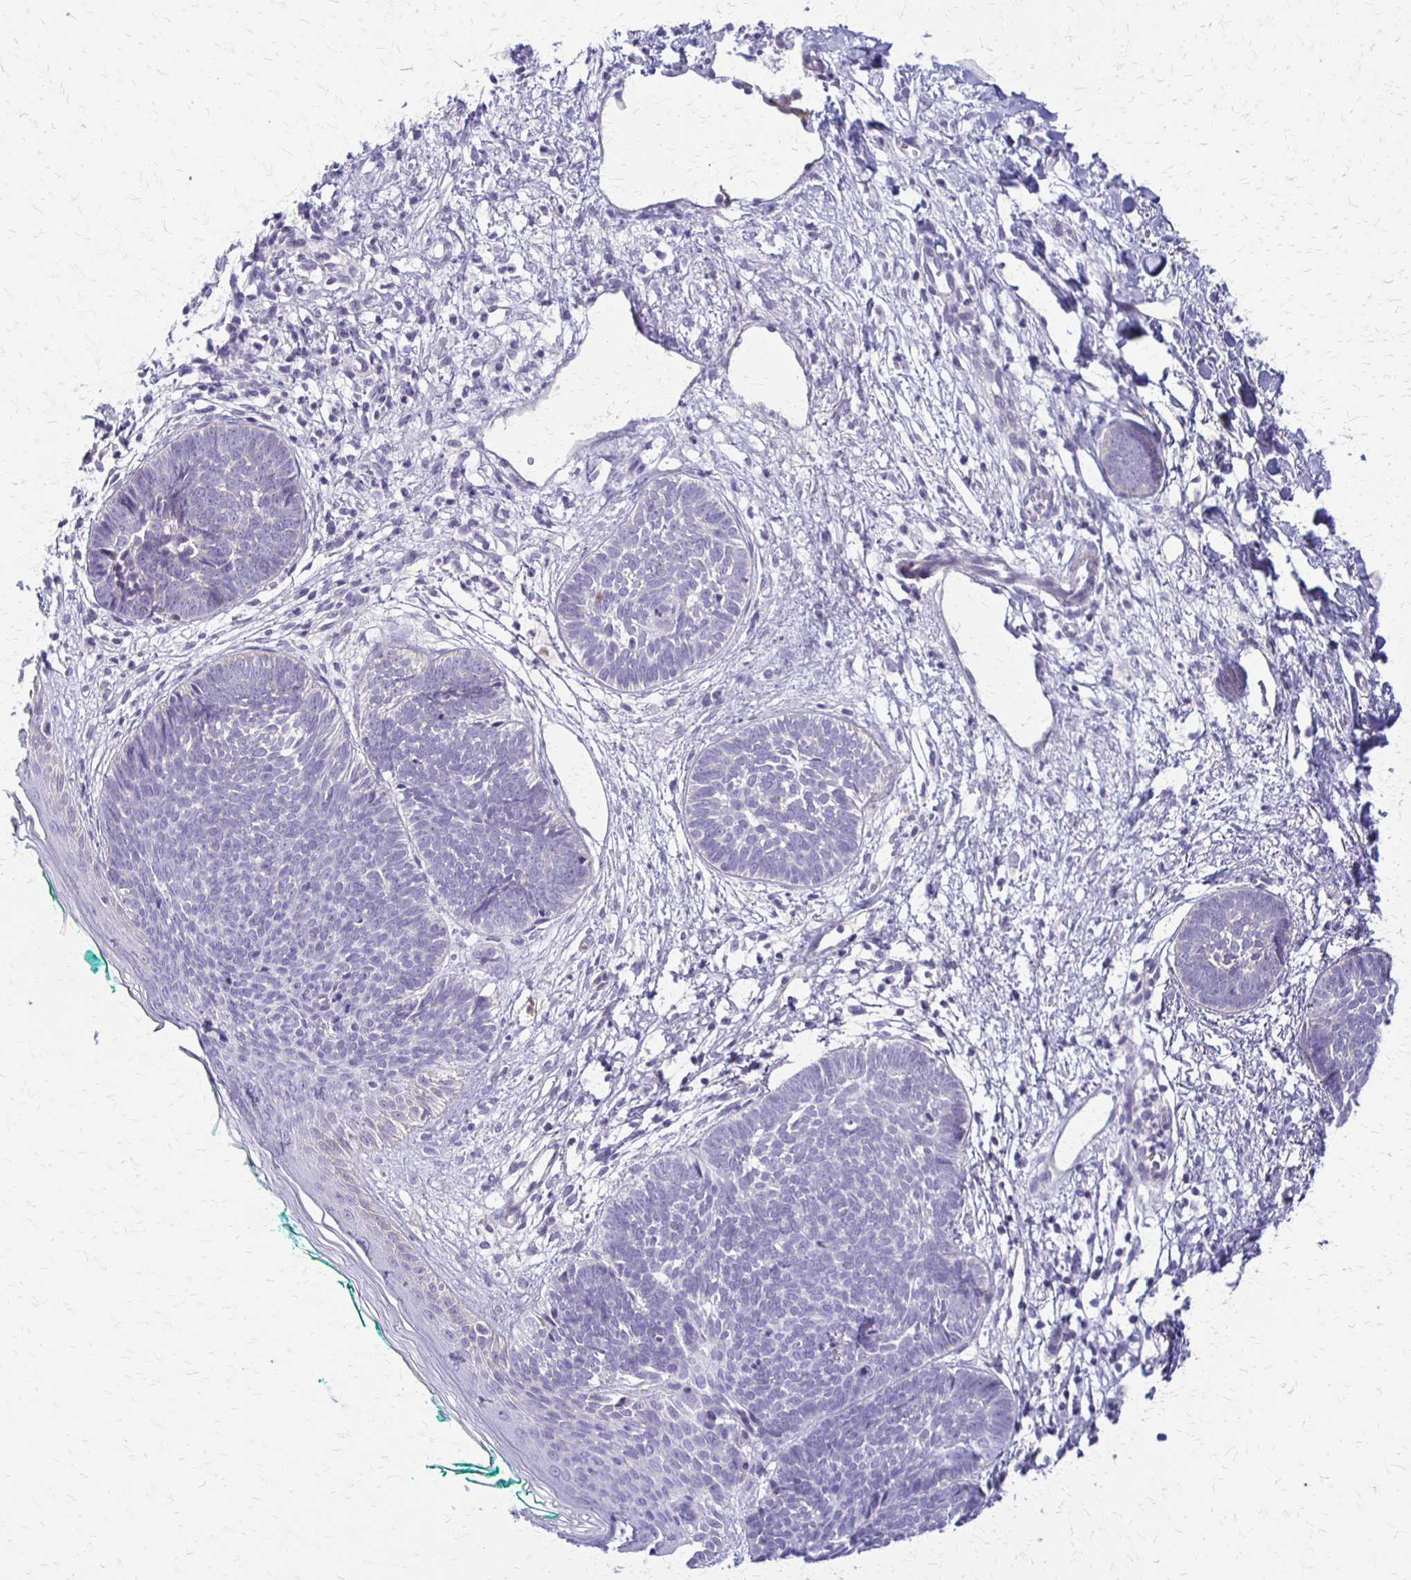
{"staining": {"intensity": "negative", "quantity": "none", "location": "none"}, "tissue": "skin cancer", "cell_type": "Tumor cells", "image_type": "cancer", "snomed": [{"axis": "morphology", "description": "Basal cell carcinoma"}, {"axis": "topography", "description": "Skin"}, {"axis": "topography", "description": "Skin of neck"}, {"axis": "topography", "description": "Skin of shoulder"}, {"axis": "topography", "description": "Skin of back"}], "caption": "DAB immunohistochemical staining of human skin basal cell carcinoma shows no significant positivity in tumor cells.", "gene": "RHOC", "patient": {"sex": "male", "age": 80}}